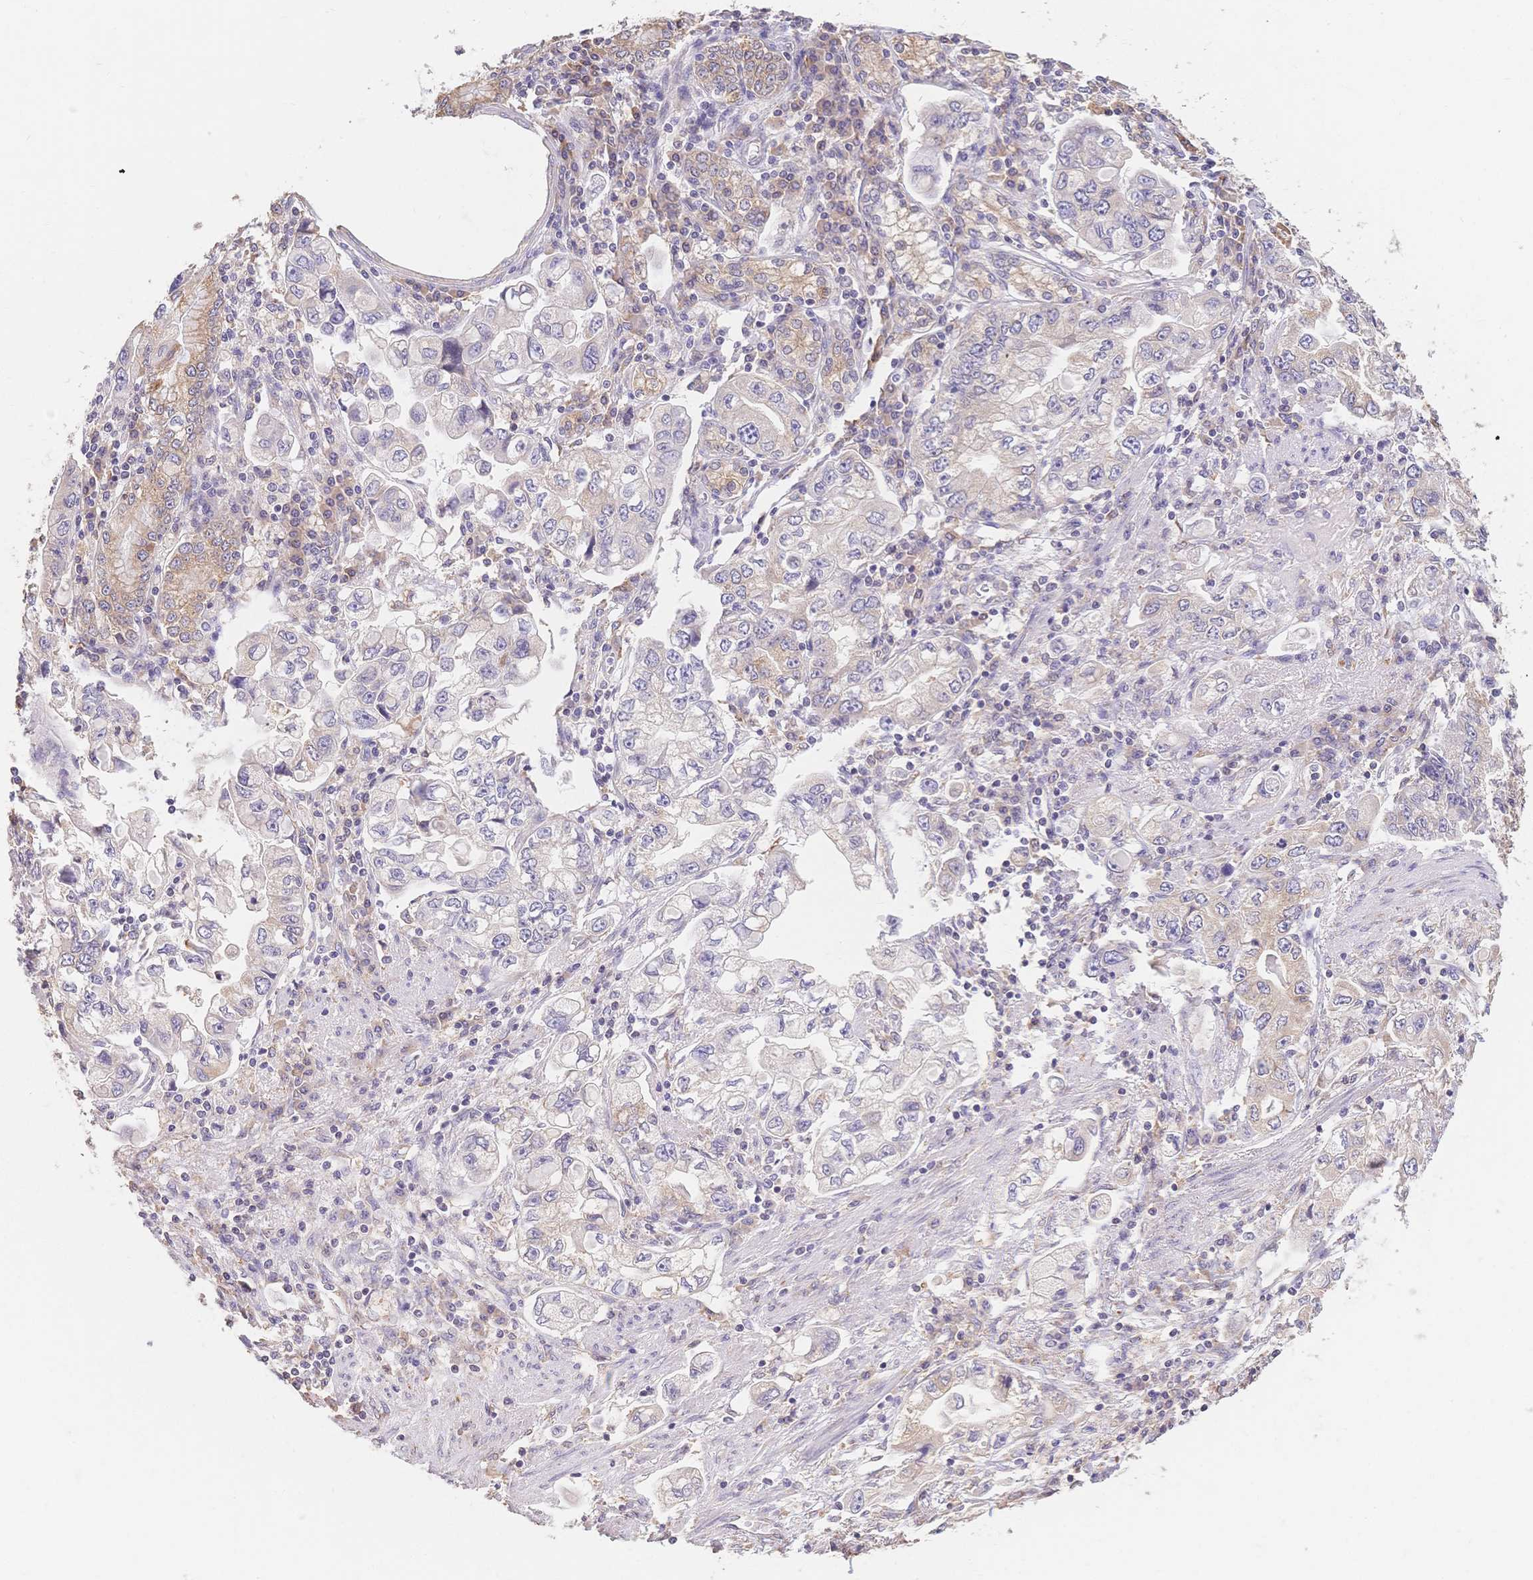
{"staining": {"intensity": "weak", "quantity": "<25%", "location": "cytoplasmic/membranous"}, "tissue": "stomach cancer", "cell_type": "Tumor cells", "image_type": "cancer", "snomed": [{"axis": "morphology", "description": "Adenocarcinoma, NOS"}, {"axis": "topography", "description": "Stomach, lower"}], "caption": "Immunohistochemical staining of adenocarcinoma (stomach) shows no significant positivity in tumor cells.", "gene": "HS3ST5", "patient": {"sex": "female", "age": 93}}